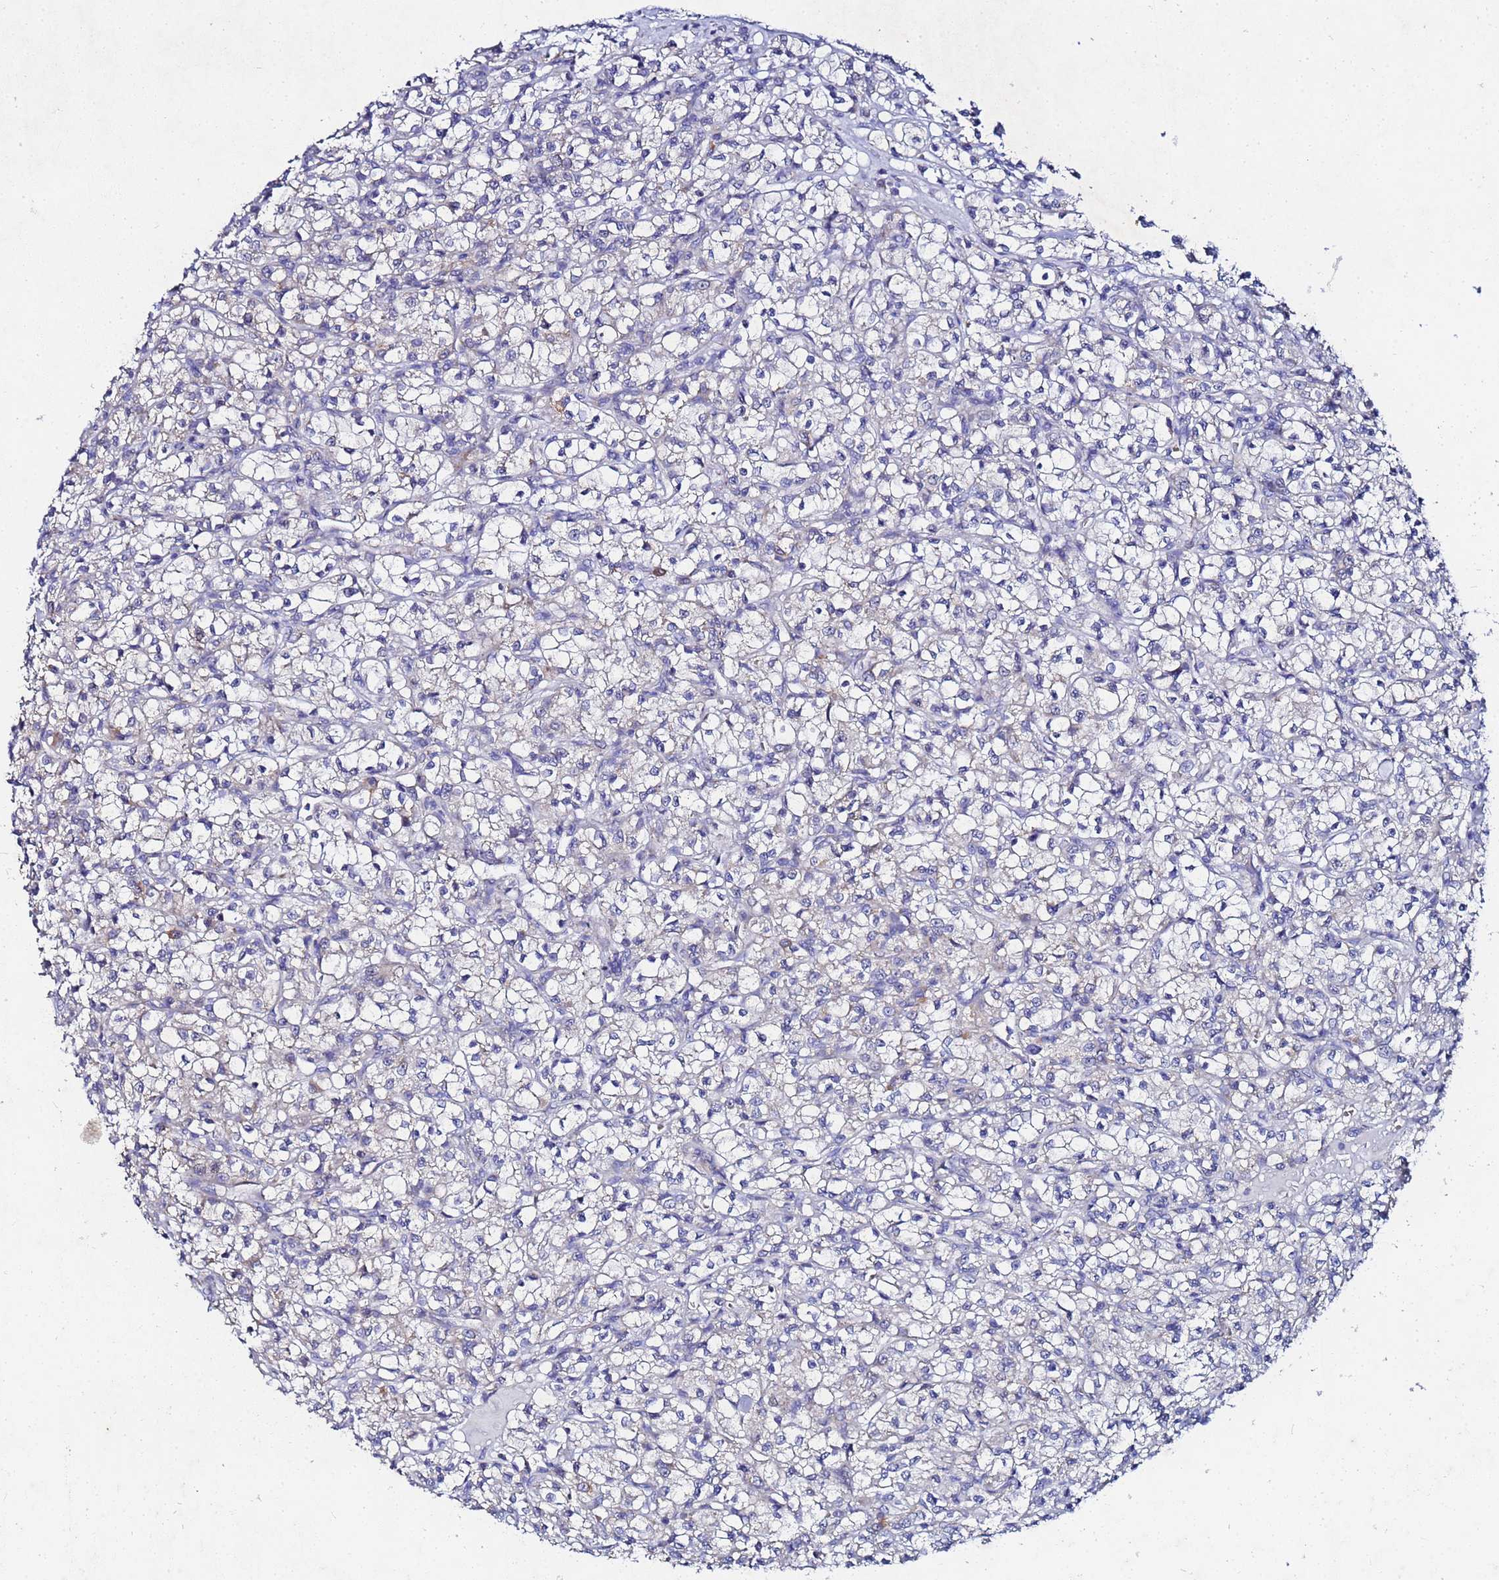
{"staining": {"intensity": "negative", "quantity": "none", "location": "none"}, "tissue": "renal cancer", "cell_type": "Tumor cells", "image_type": "cancer", "snomed": [{"axis": "morphology", "description": "Adenocarcinoma, NOS"}, {"axis": "topography", "description": "Kidney"}], "caption": "Immunohistochemistry (IHC) of human renal cancer displays no staining in tumor cells.", "gene": "FAHD2A", "patient": {"sex": "female", "age": 59}}